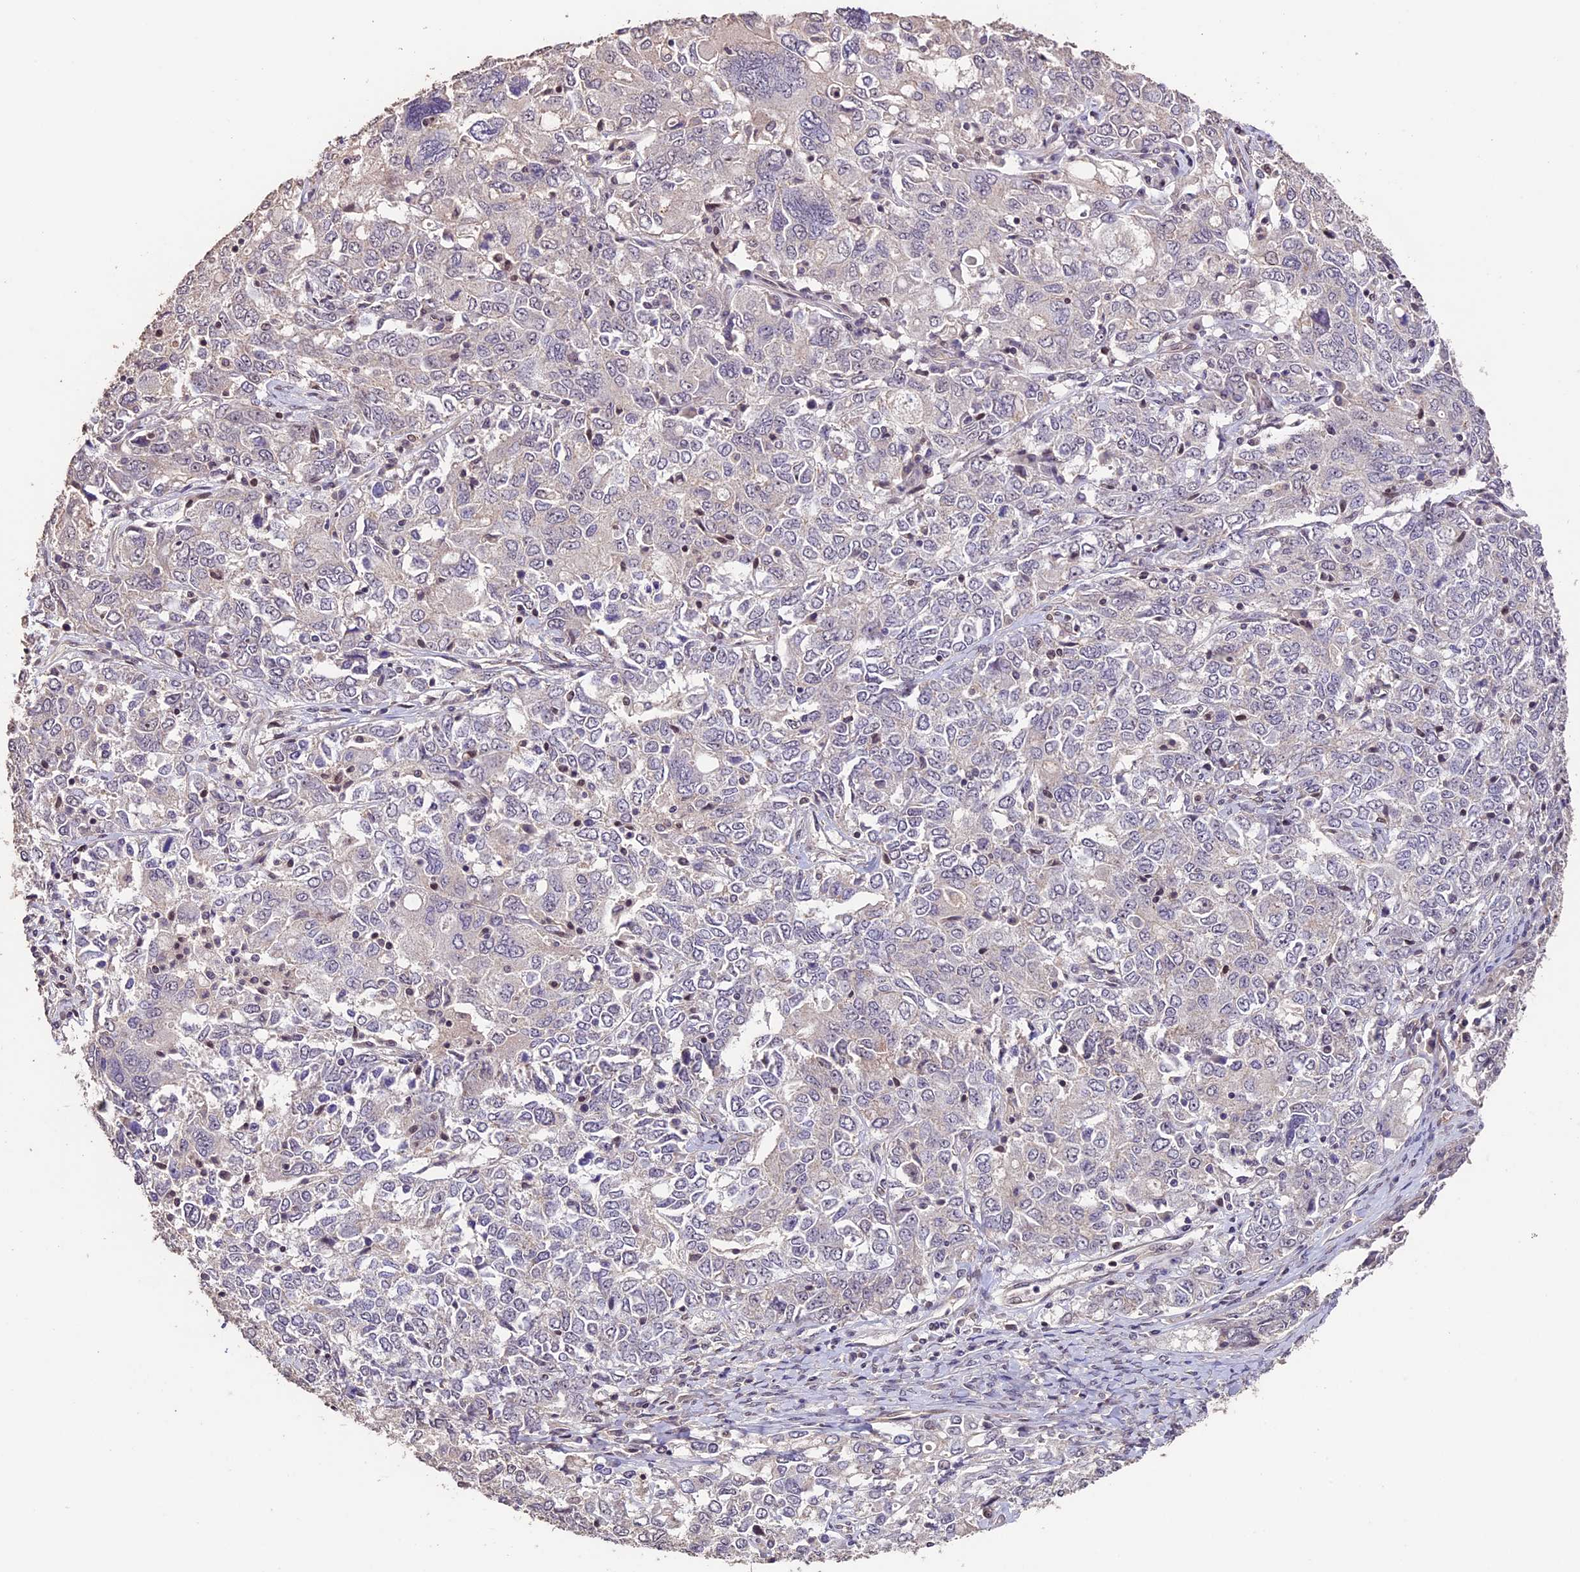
{"staining": {"intensity": "negative", "quantity": "none", "location": "none"}, "tissue": "ovarian cancer", "cell_type": "Tumor cells", "image_type": "cancer", "snomed": [{"axis": "morphology", "description": "Carcinoma, endometroid"}, {"axis": "topography", "description": "Ovary"}], "caption": "Ovarian cancer (endometroid carcinoma) was stained to show a protein in brown. There is no significant positivity in tumor cells.", "gene": "GNB5", "patient": {"sex": "female", "age": 62}}